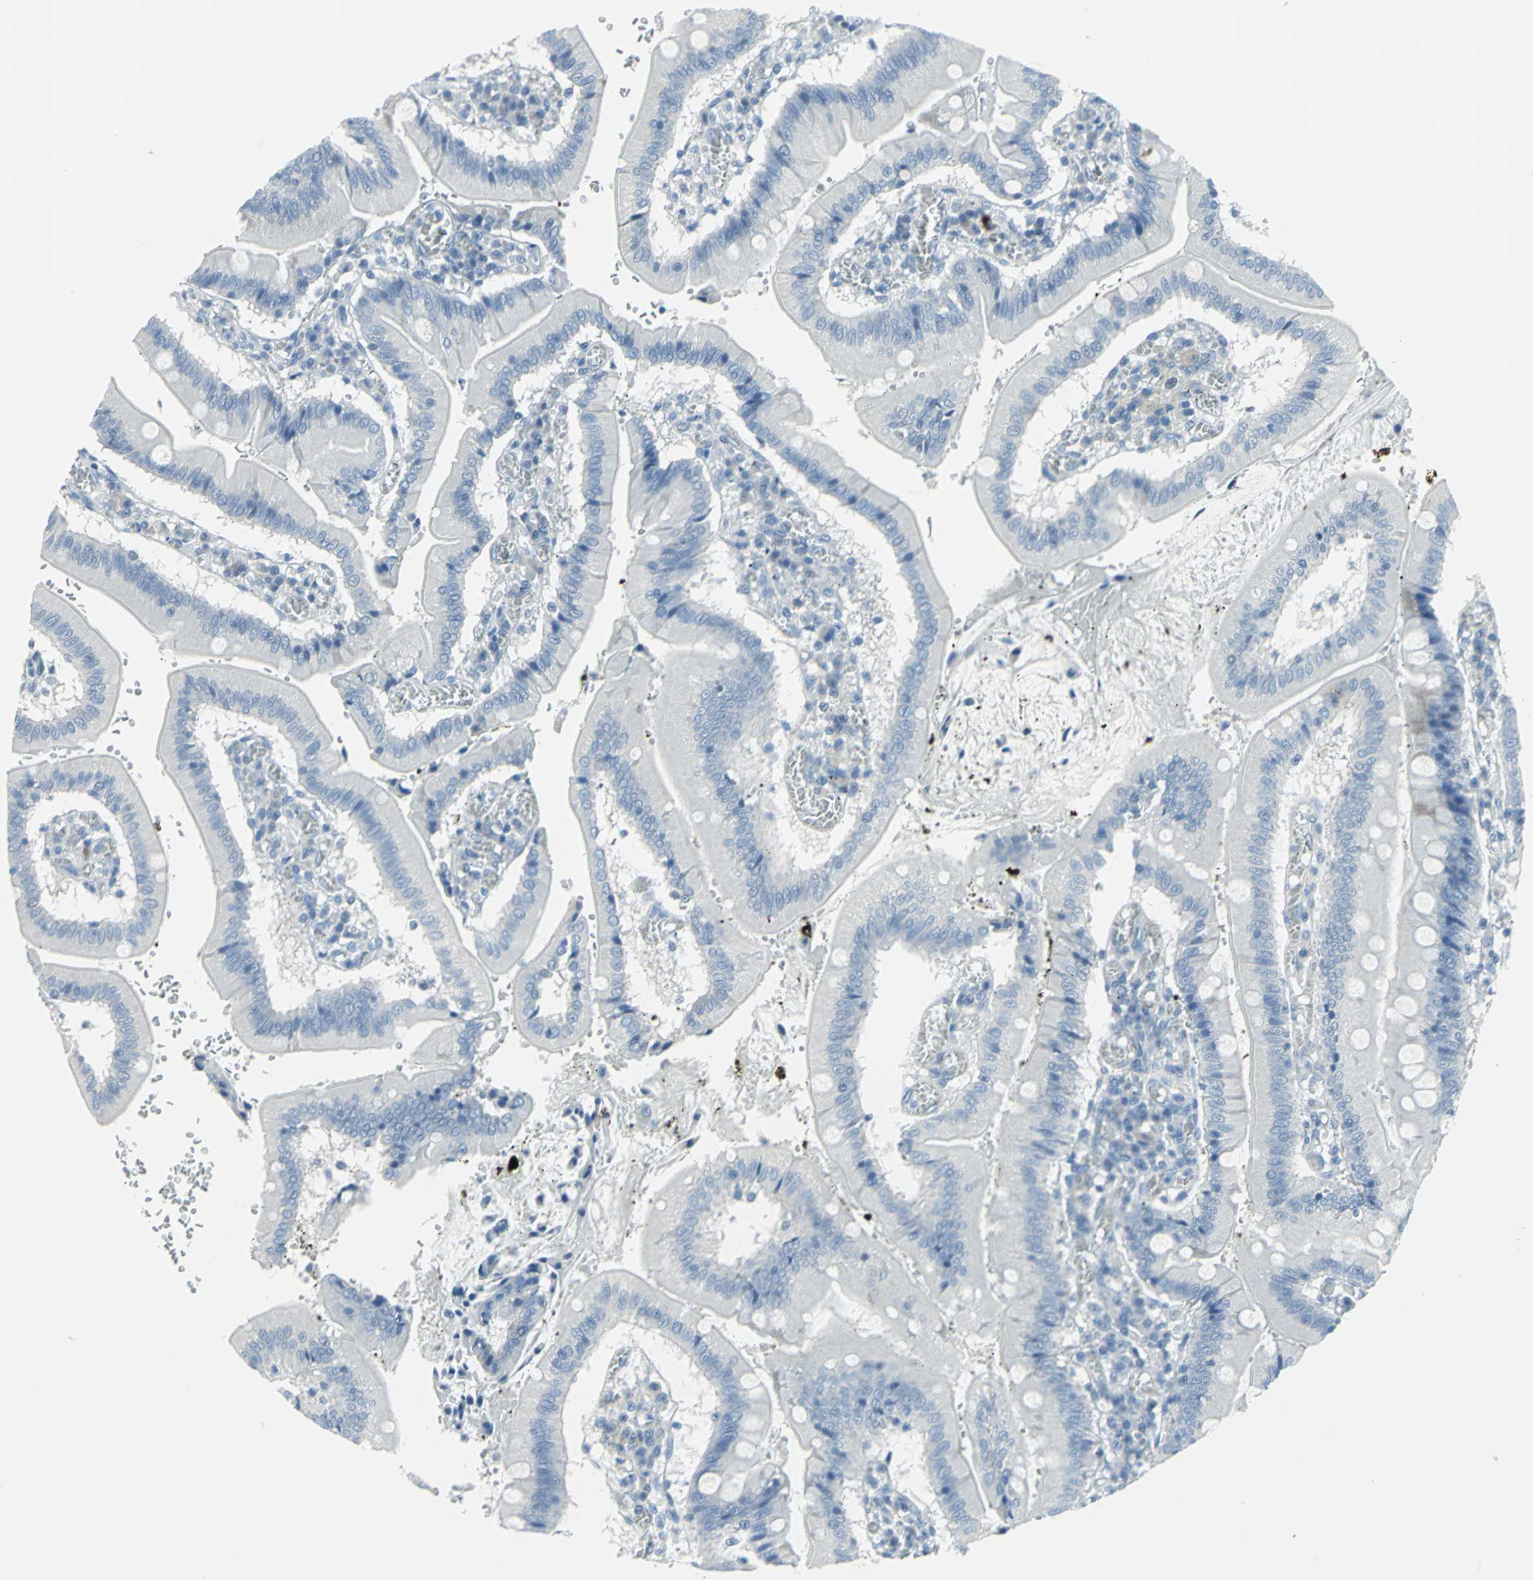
{"staining": {"intensity": "moderate", "quantity": "<25%", "location": "cytoplasmic/membranous"}, "tissue": "small intestine", "cell_type": "Glandular cells", "image_type": "normal", "snomed": [{"axis": "morphology", "description": "Normal tissue, NOS"}, {"axis": "topography", "description": "Small intestine"}], "caption": "Immunohistochemistry (IHC) (DAB) staining of benign human small intestine reveals moderate cytoplasmic/membranous protein staining in about <25% of glandular cells.", "gene": "DNAI2", "patient": {"sex": "male", "age": 71}}